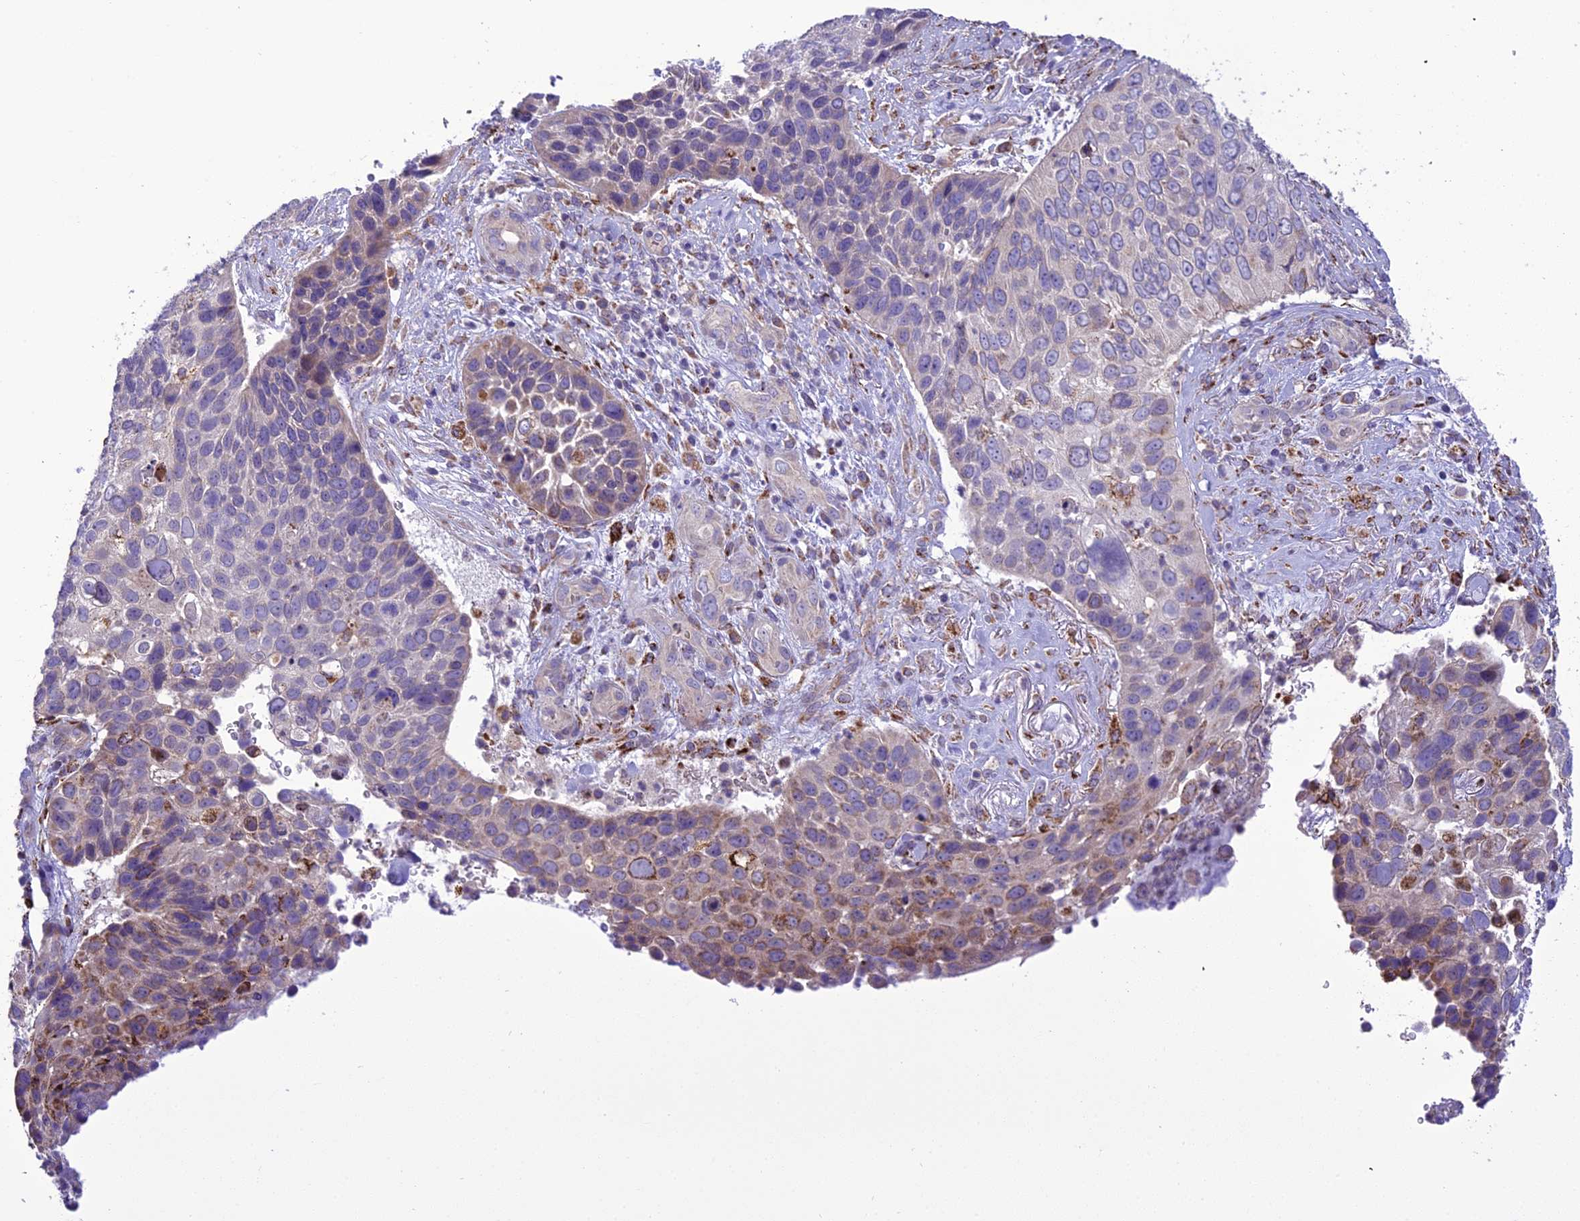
{"staining": {"intensity": "moderate", "quantity": "<25%", "location": "cytoplasmic/membranous"}, "tissue": "skin cancer", "cell_type": "Tumor cells", "image_type": "cancer", "snomed": [{"axis": "morphology", "description": "Basal cell carcinoma"}, {"axis": "topography", "description": "Skin"}], "caption": "Skin cancer (basal cell carcinoma) was stained to show a protein in brown. There is low levels of moderate cytoplasmic/membranous positivity in approximately <25% of tumor cells.", "gene": "TBC1D24", "patient": {"sex": "female", "age": 74}}